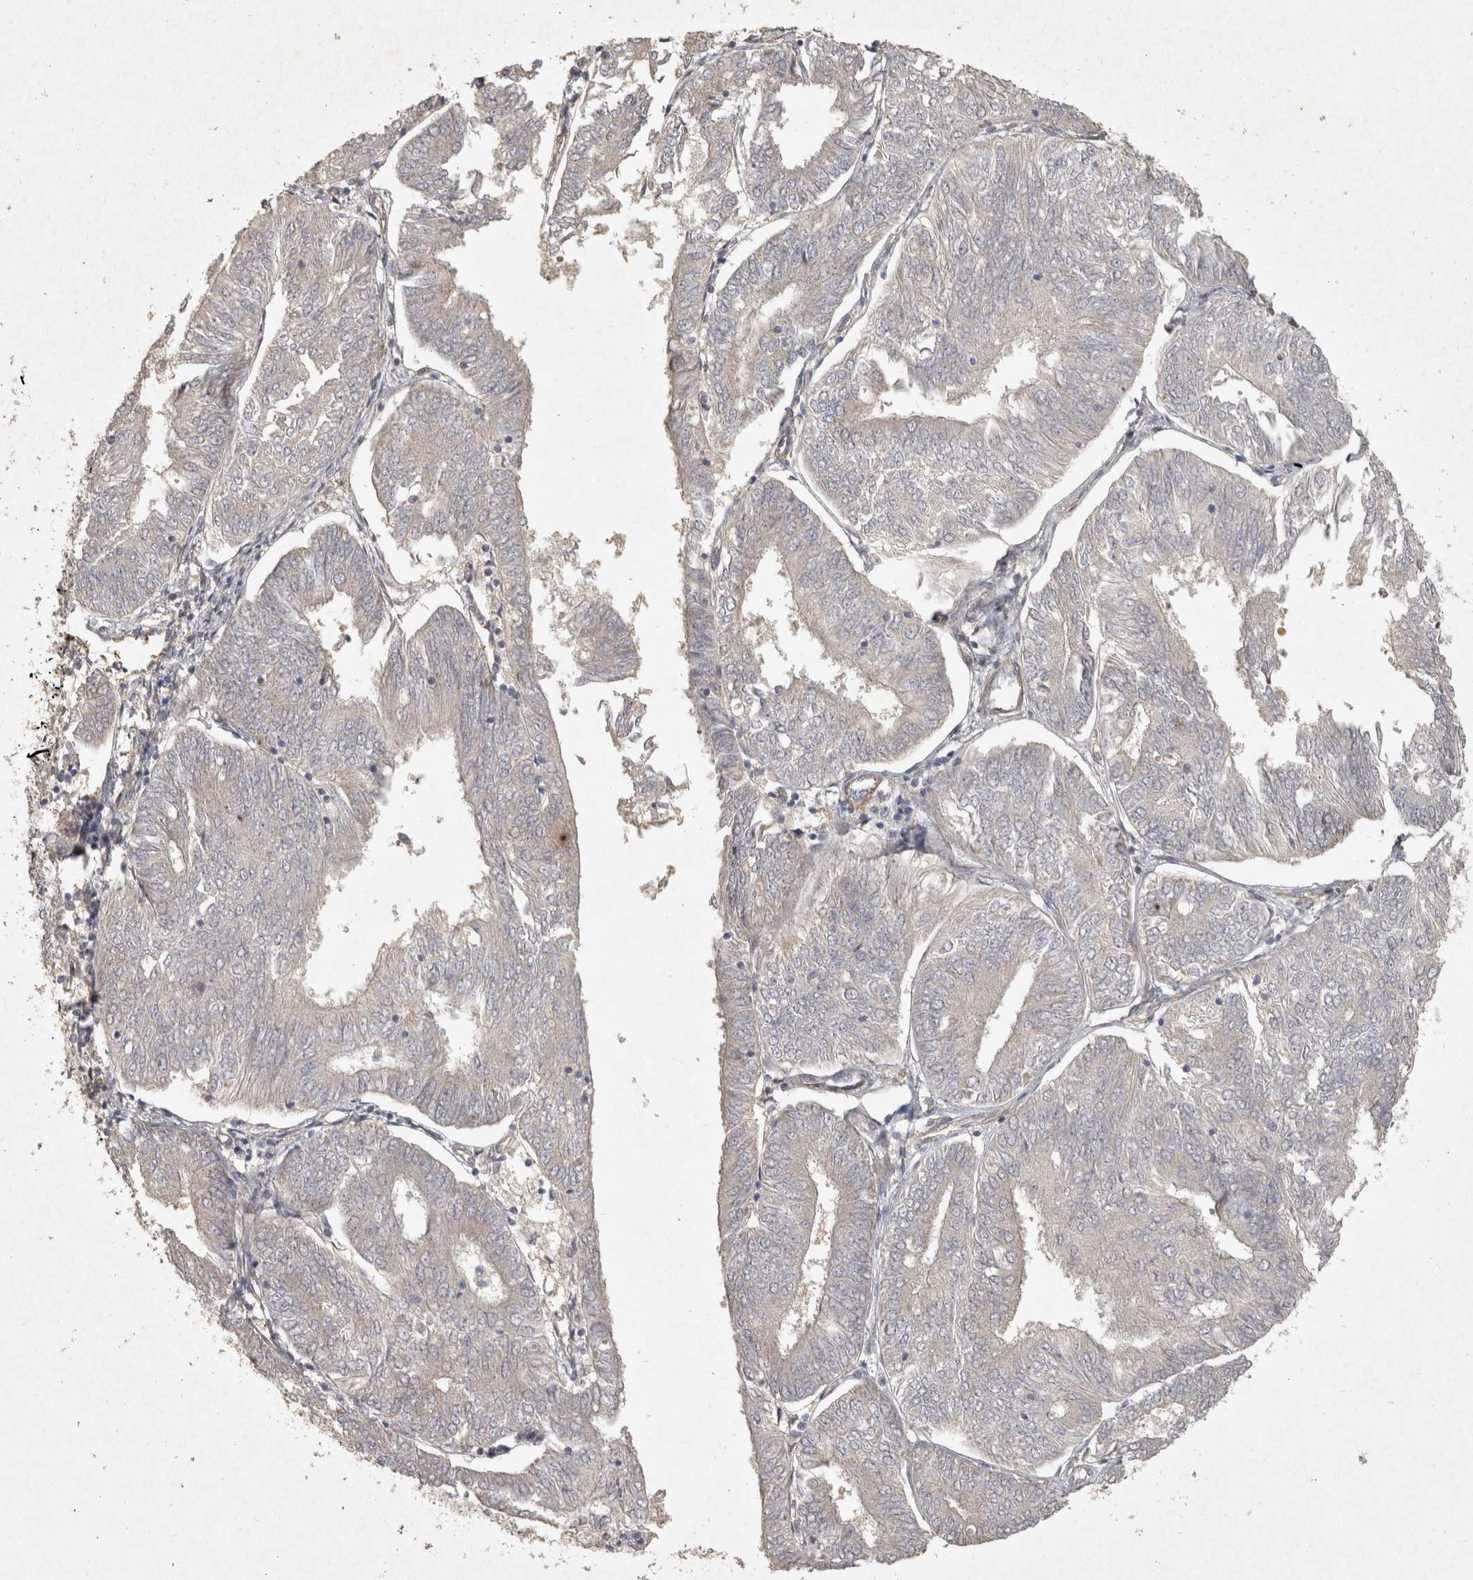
{"staining": {"intensity": "negative", "quantity": "none", "location": "none"}, "tissue": "endometrial cancer", "cell_type": "Tumor cells", "image_type": "cancer", "snomed": [{"axis": "morphology", "description": "Adenocarcinoma, NOS"}, {"axis": "topography", "description": "Endometrium"}], "caption": "Adenocarcinoma (endometrial) was stained to show a protein in brown. There is no significant positivity in tumor cells.", "gene": "OSTN", "patient": {"sex": "female", "age": 58}}